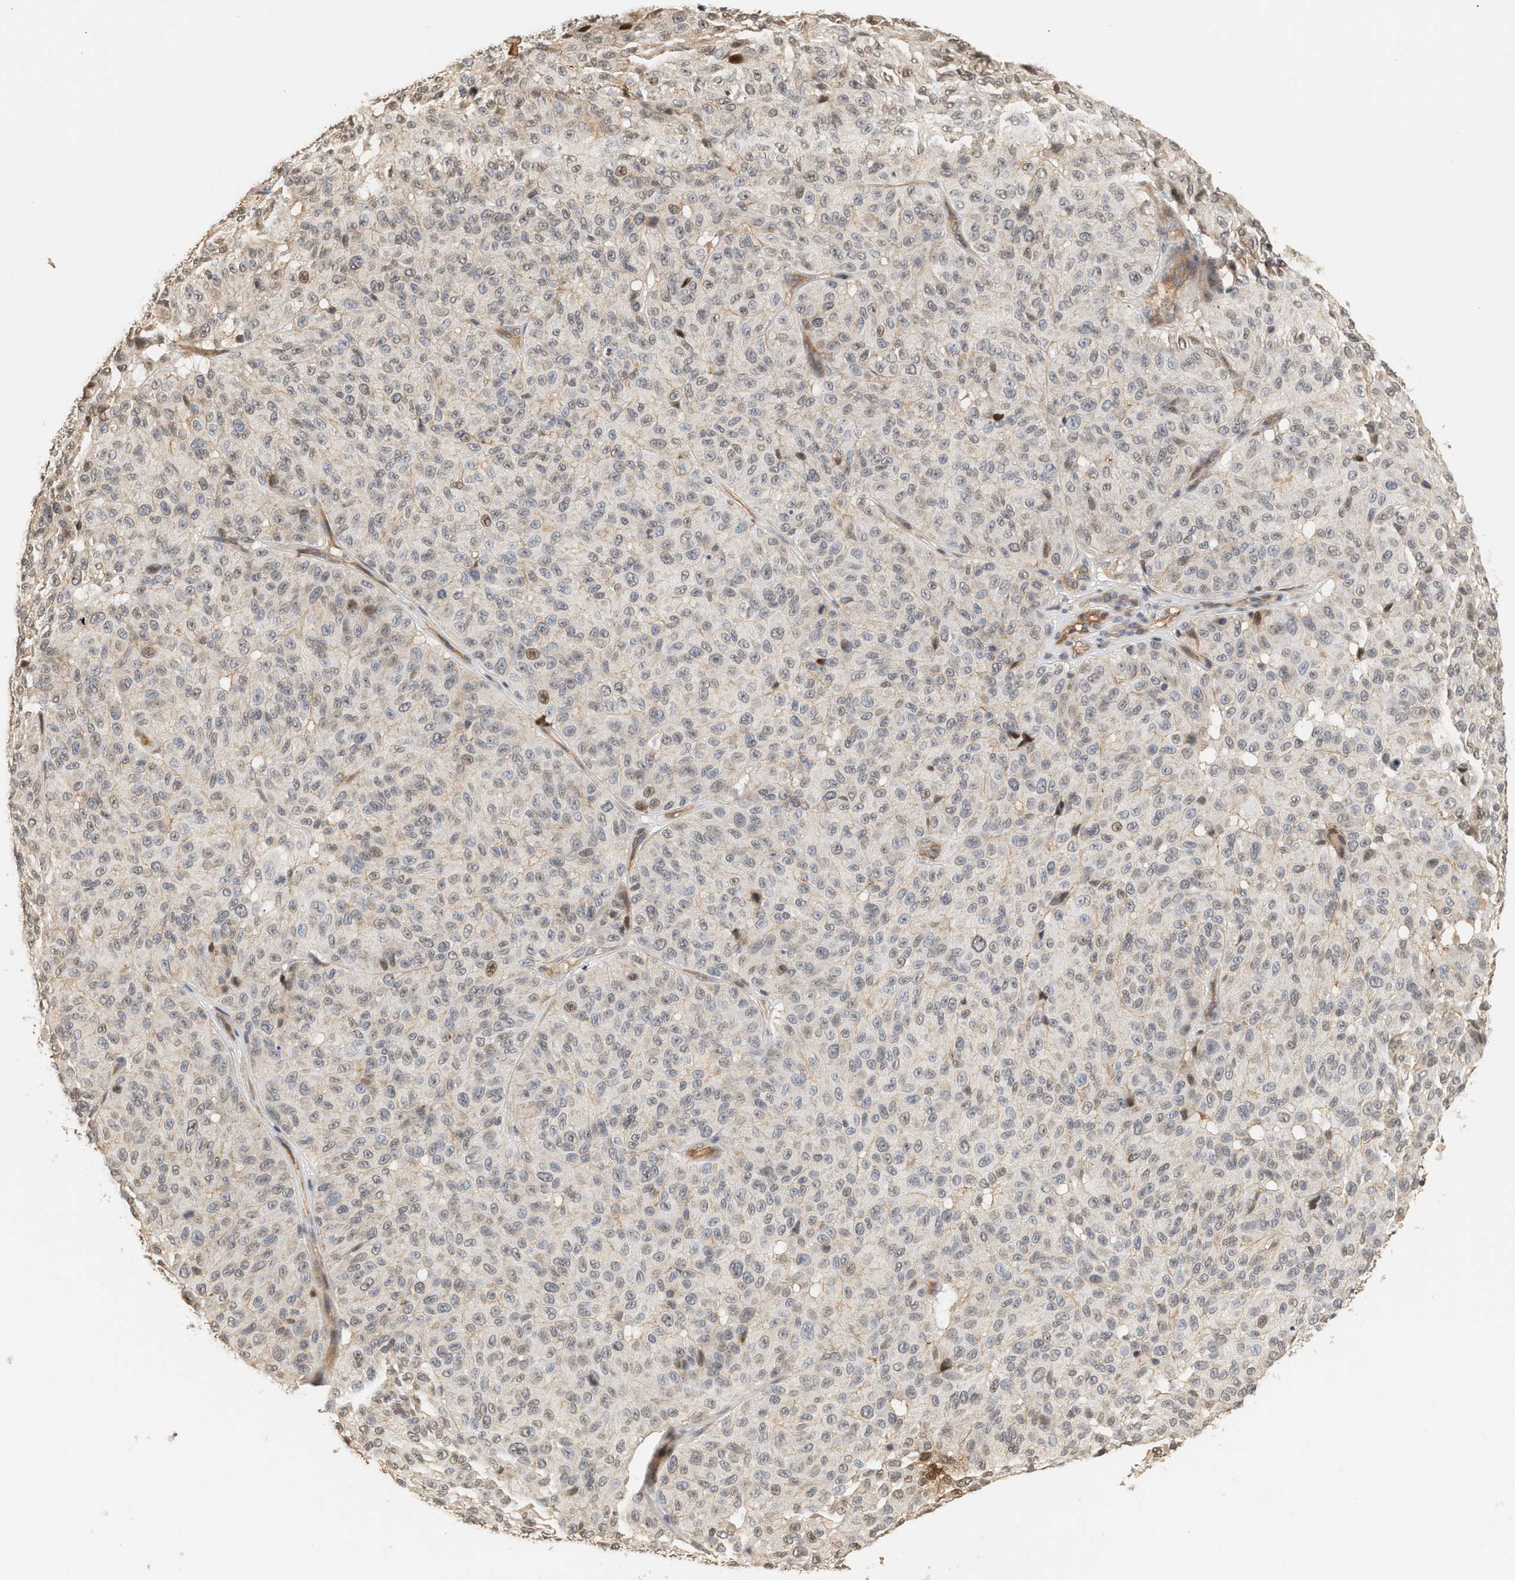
{"staining": {"intensity": "weak", "quantity": "<25%", "location": "nuclear"}, "tissue": "melanoma", "cell_type": "Tumor cells", "image_type": "cancer", "snomed": [{"axis": "morphology", "description": "Malignant melanoma, NOS"}, {"axis": "topography", "description": "Skin"}], "caption": "The micrograph displays no staining of tumor cells in melanoma. Nuclei are stained in blue.", "gene": "PLXND1", "patient": {"sex": "female", "age": 46}}